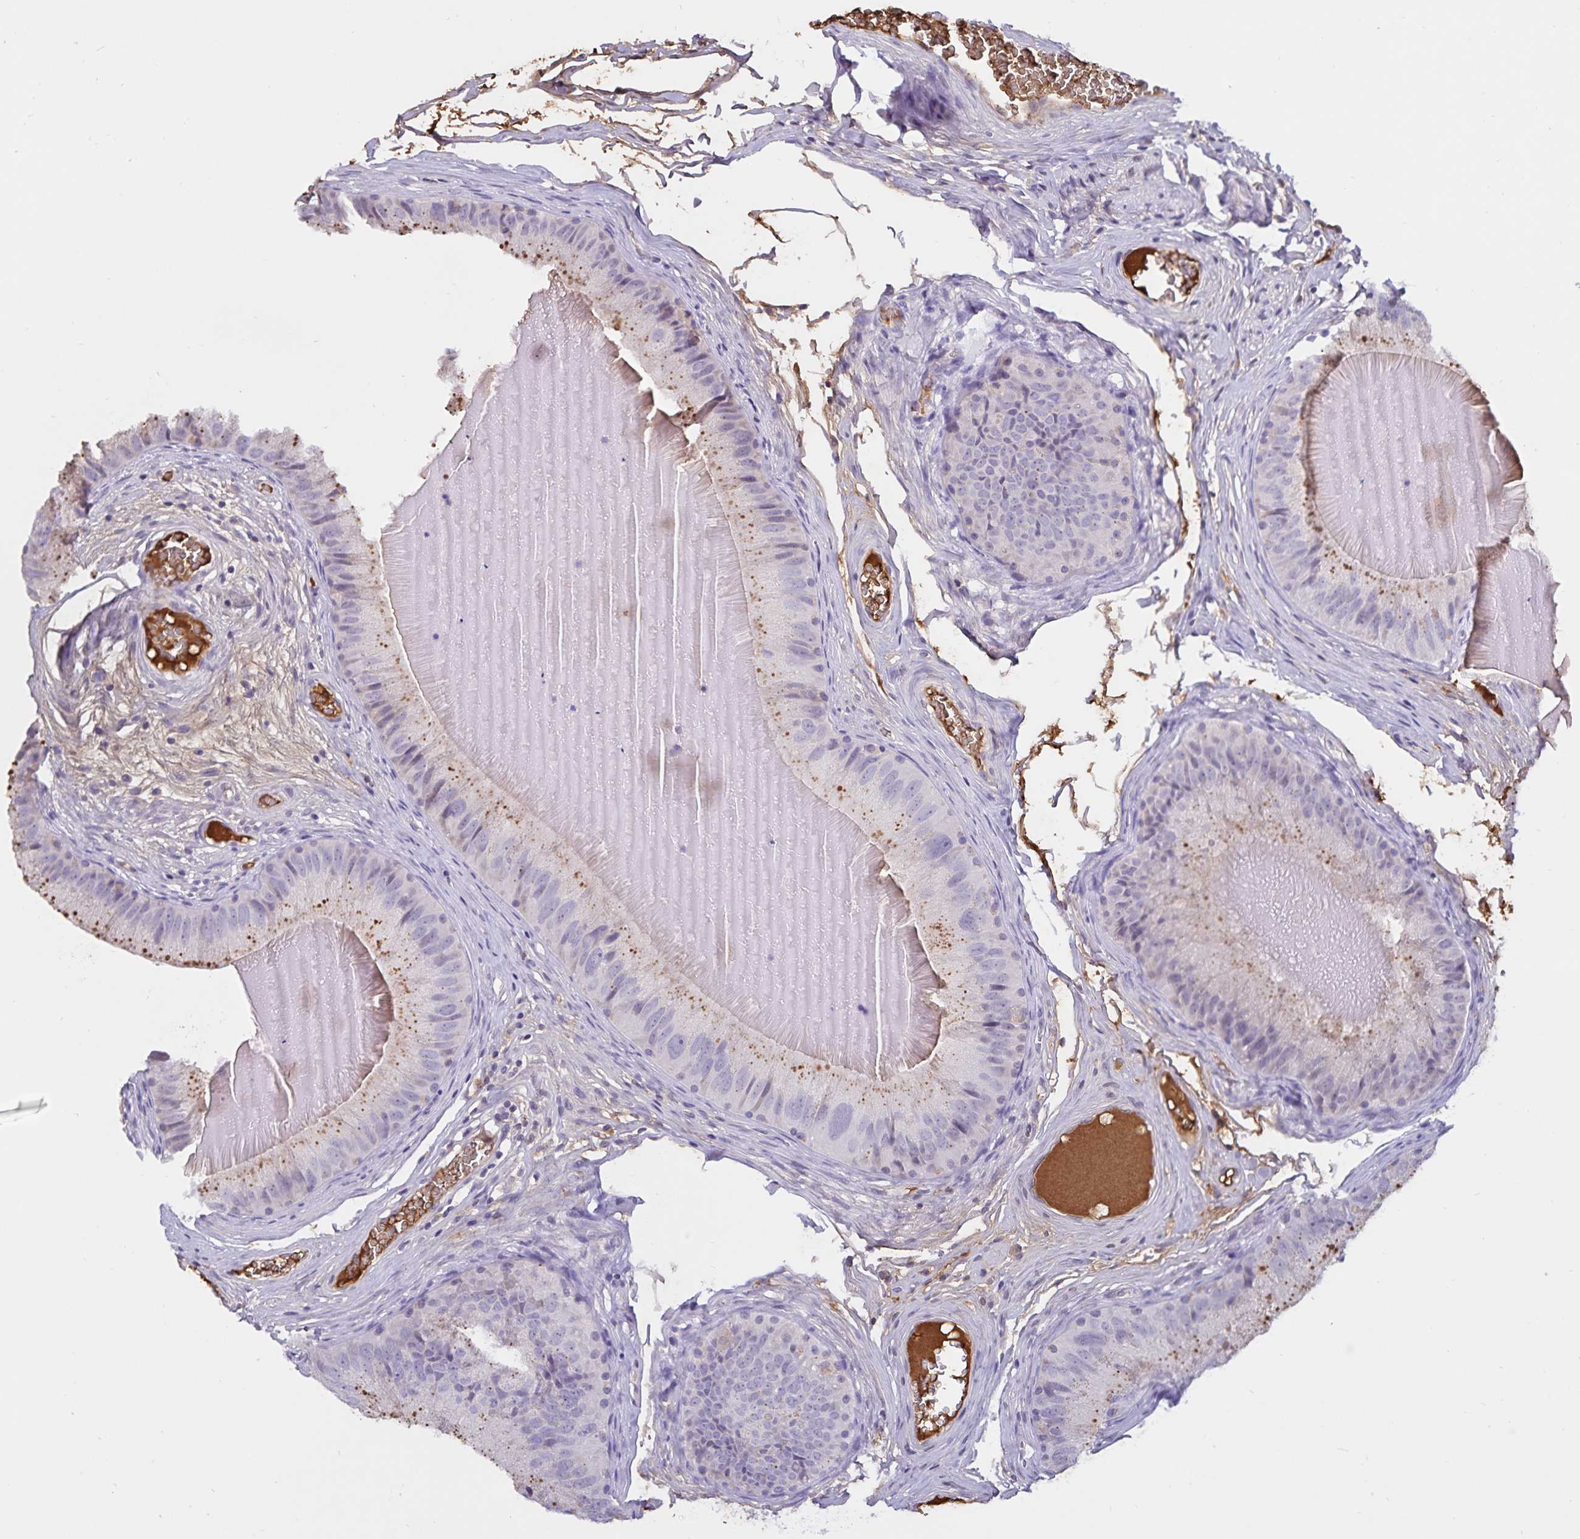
{"staining": {"intensity": "moderate", "quantity": "<25%", "location": "cytoplasmic/membranous"}, "tissue": "epididymis", "cell_type": "Glandular cells", "image_type": "normal", "snomed": [{"axis": "morphology", "description": "Normal tissue, NOS"}, {"axis": "topography", "description": "Epididymis, spermatic cord, NOS"}], "caption": "The immunohistochemical stain highlights moderate cytoplasmic/membranous positivity in glandular cells of unremarkable epididymis.", "gene": "FGG", "patient": {"sex": "male", "age": 39}}